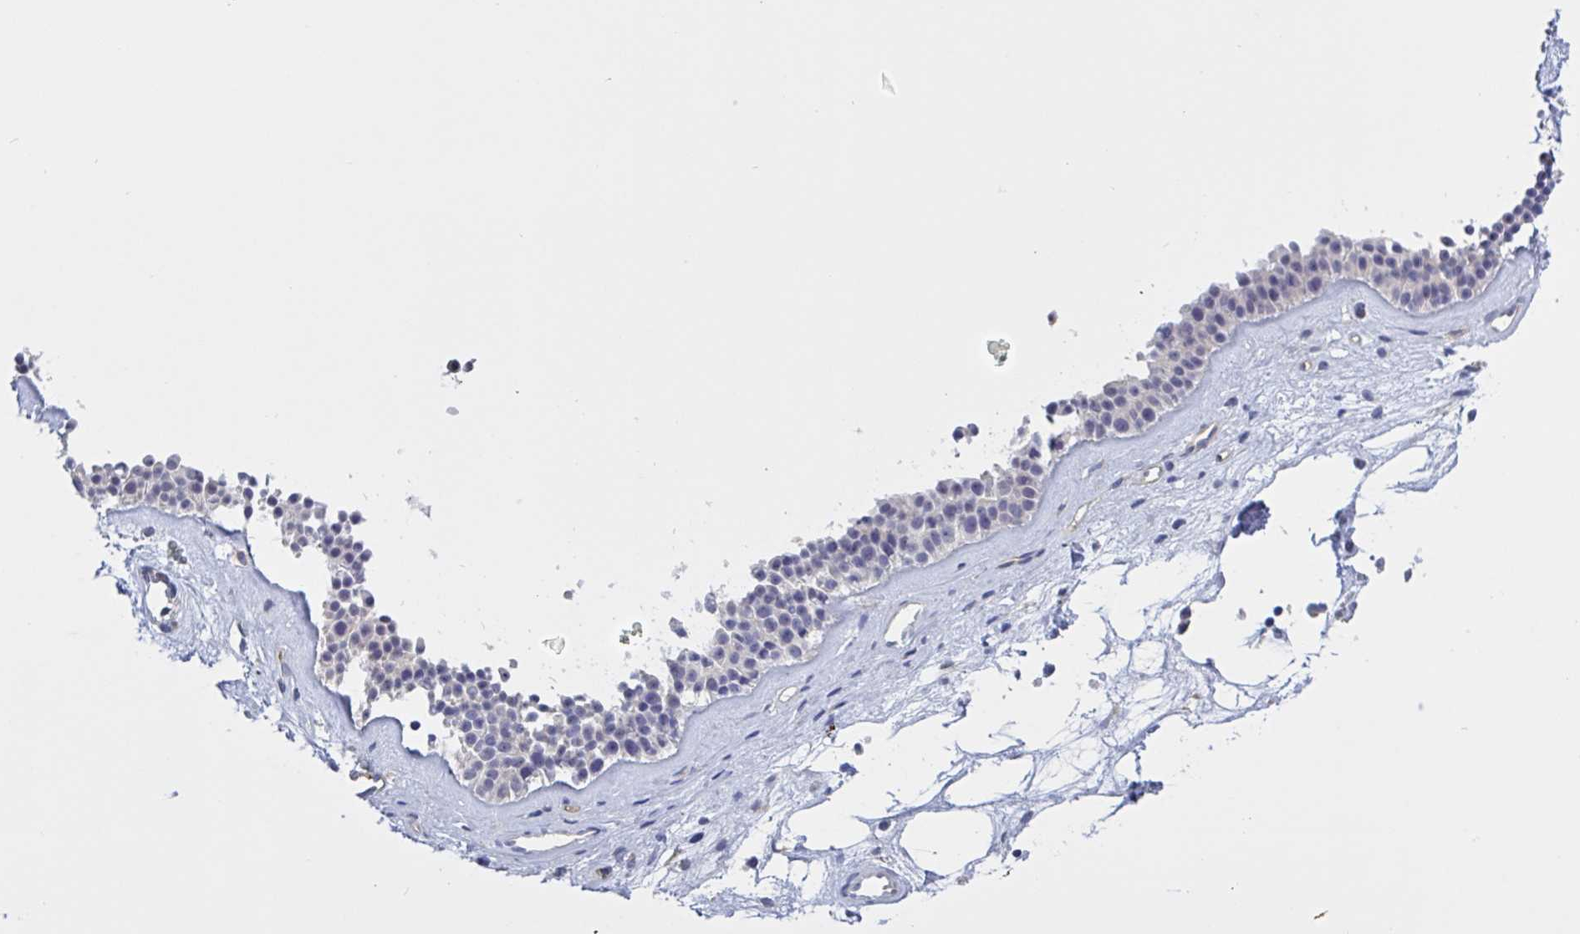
{"staining": {"intensity": "negative", "quantity": "none", "location": "none"}, "tissue": "nasopharynx", "cell_type": "Respiratory epithelial cells", "image_type": "normal", "snomed": [{"axis": "morphology", "description": "Normal tissue, NOS"}, {"axis": "topography", "description": "Nasopharynx"}], "caption": "This is an immunohistochemistry image of benign human nasopharynx. There is no staining in respiratory epithelial cells.", "gene": "ST14", "patient": {"sex": "male", "age": 56}}